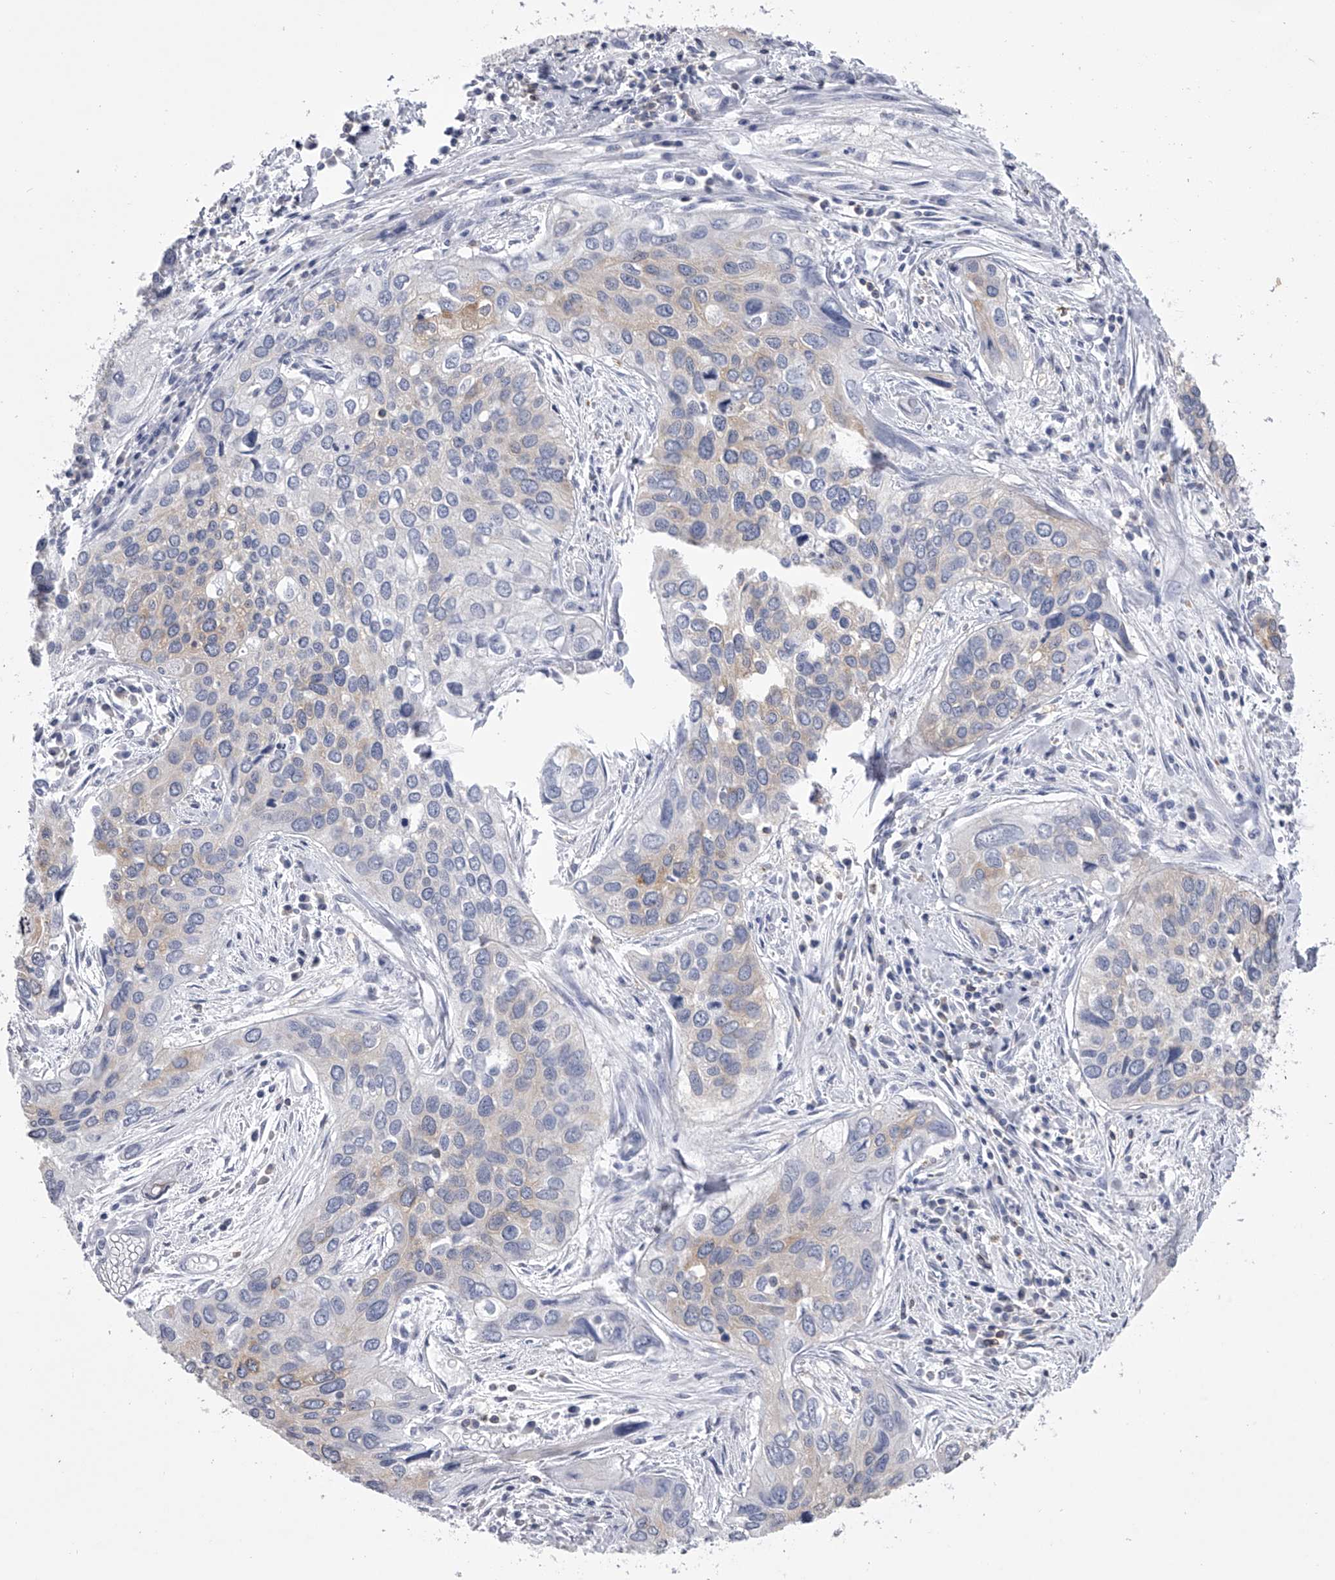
{"staining": {"intensity": "negative", "quantity": "none", "location": "none"}, "tissue": "cervical cancer", "cell_type": "Tumor cells", "image_type": "cancer", "snomed": [{"axis": "morphology", "description": "Squamous cell carcinoma, NOS"}, {"axis": "topography", "description": "Cervix"}], "caption": "IHC of human cervical cancer shows no positivity in tumor cells.", "gene": "TASP1", "patient": {"sex": "female", "age": 55}}